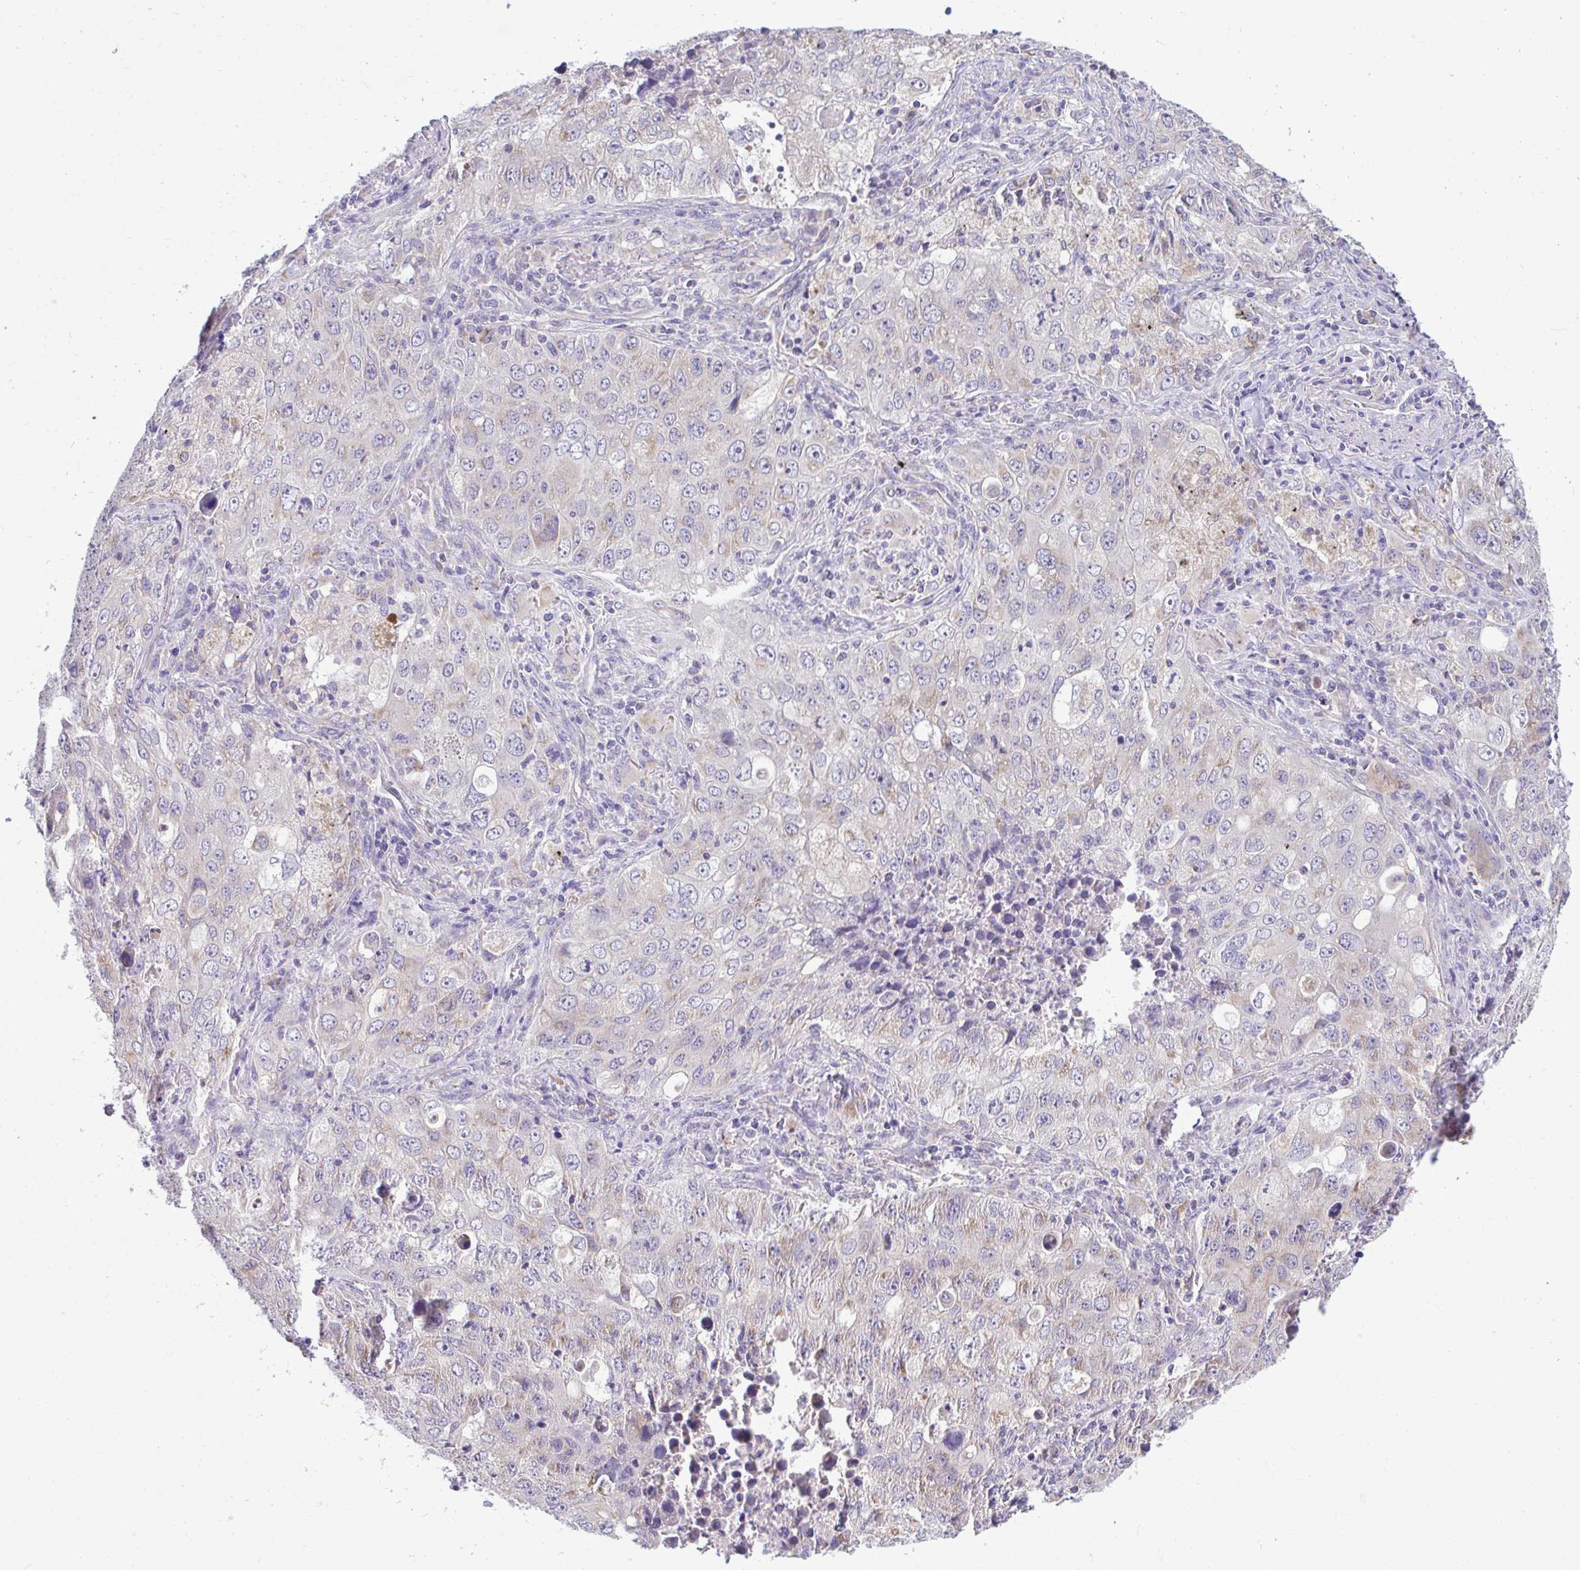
{"staining": {"intensity": "weak", "quantity": "<25%", "location": "cytoplasmic/membranous"}, "tissue": "lung cancer", "cell_type": "Tumor cells", "image_type": "cancer", "snomed": [{"axis": "morphology", "description": "Adenocarcinoma, NOS"}, {"axis": "morphology", "description": "Adenocarcinoma, metastatic, NOS"}, {"axis": "topography", "description": "Lymph node"}, {"axis": "topography", "description": "Lung"}], "caption": "A histopathology image of lung cancer (adenocarcinoma) stained for a protein demonstrates no brown staining in tumor cells.", "gene": "SARS2", "patient": {"sex": "female", "age": 42}}